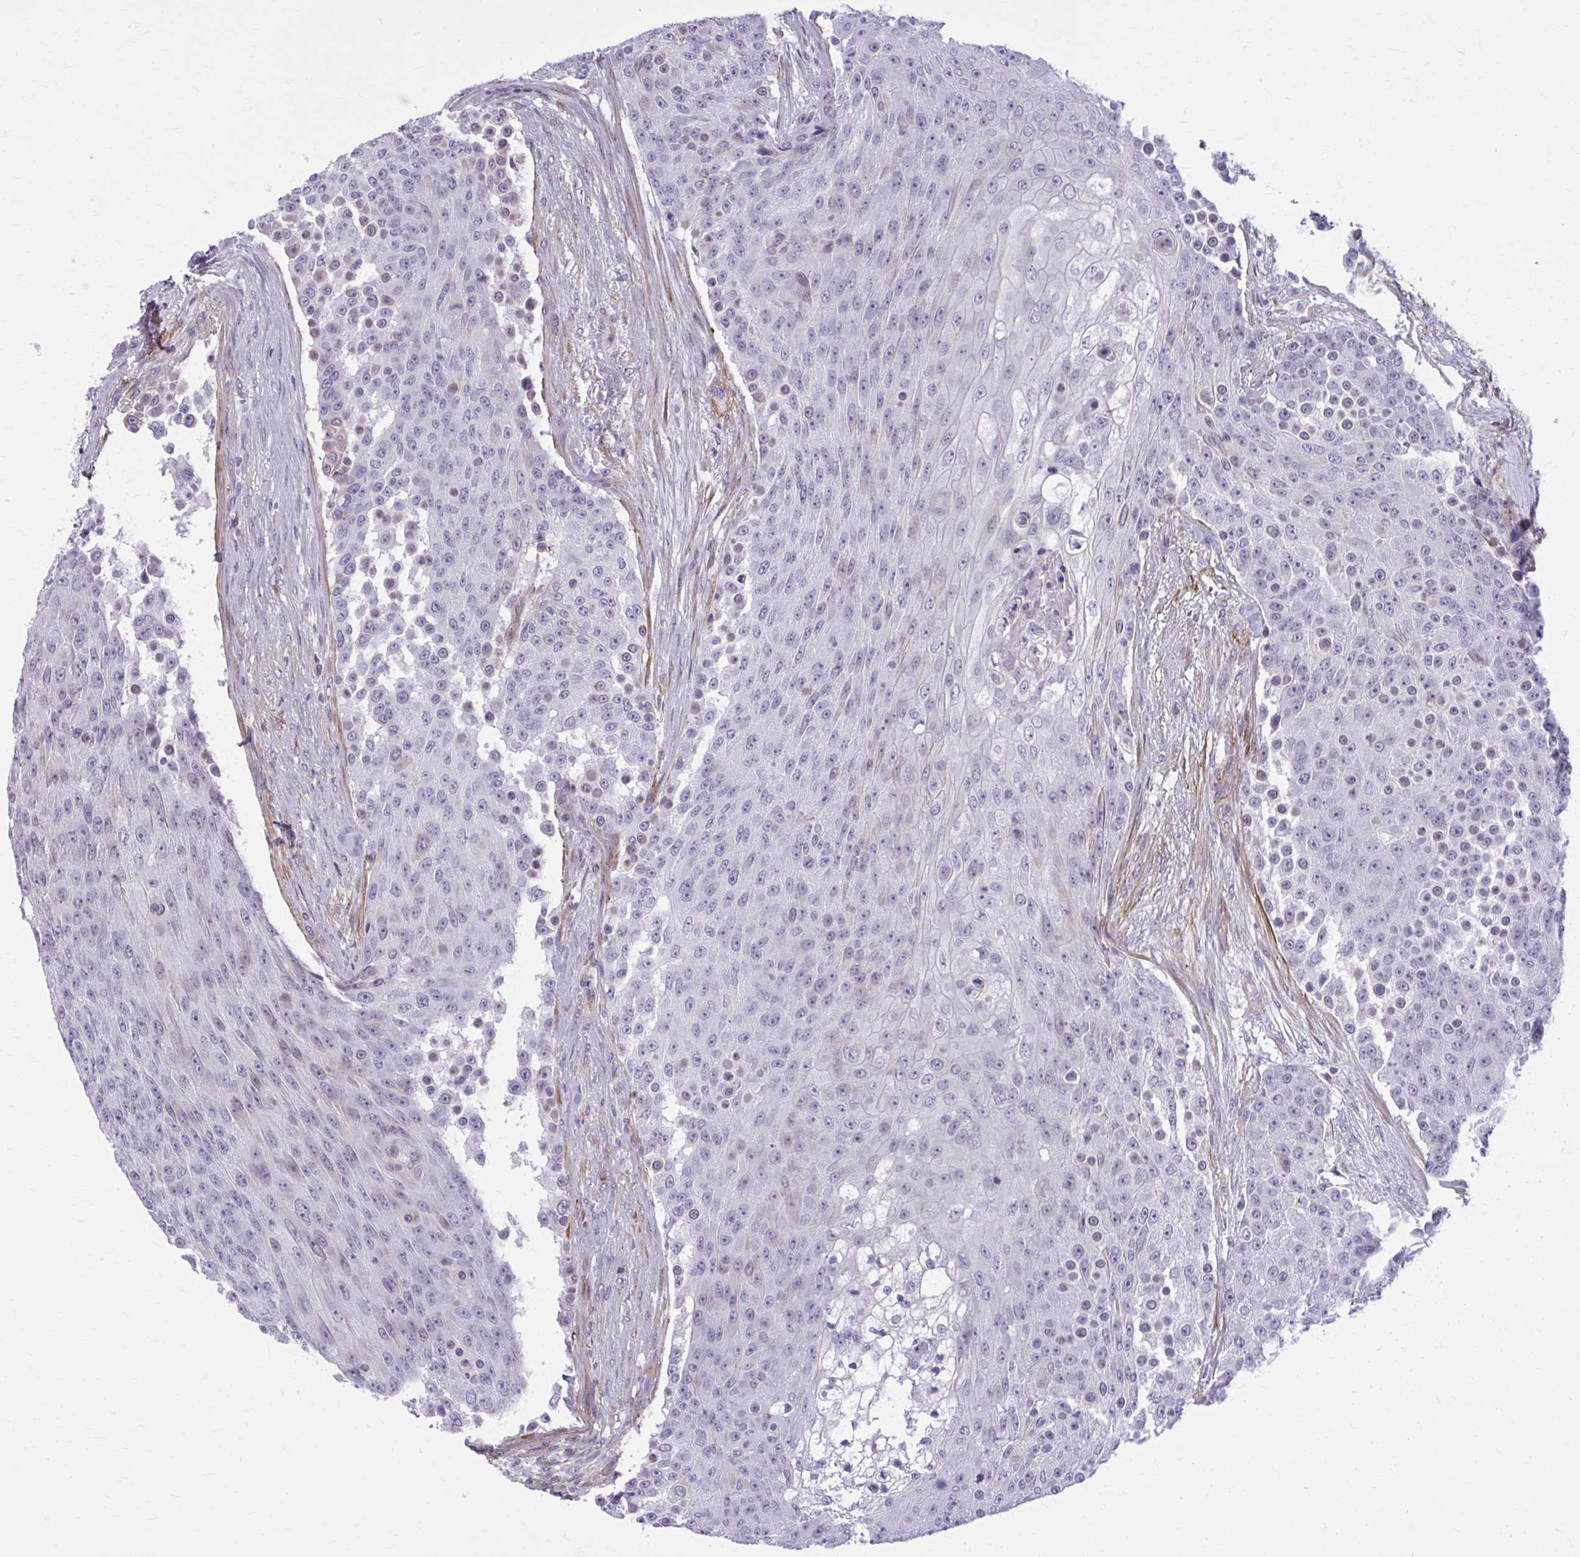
{"staining": {"intensity": "negative", "quantity": "none", "location": "none"}, "tissue": "urothelial cancer", "cell_type": "Tumor cells", "image_type": "cancer", "snomed": [{"axis": "morphology", "description": "Urothelial carcinoma, High grade"}, {"axis": "topography", "description": "Urinary bladder"}], "caption": "DAB (3,3'-diaminobenzidine) immunohistochemical staining of urothelial cancer exhibits no significant positivity in tumor cells. The staining was performed using DAB (3,3'-diaminobenzidine) to visualize the protein expression in brown, while the nuclei were stained in blue with hematoxylin (Magnification: 20x).", "gene": "AKAP12", "patient": {"sex": "female", "age": 63}}